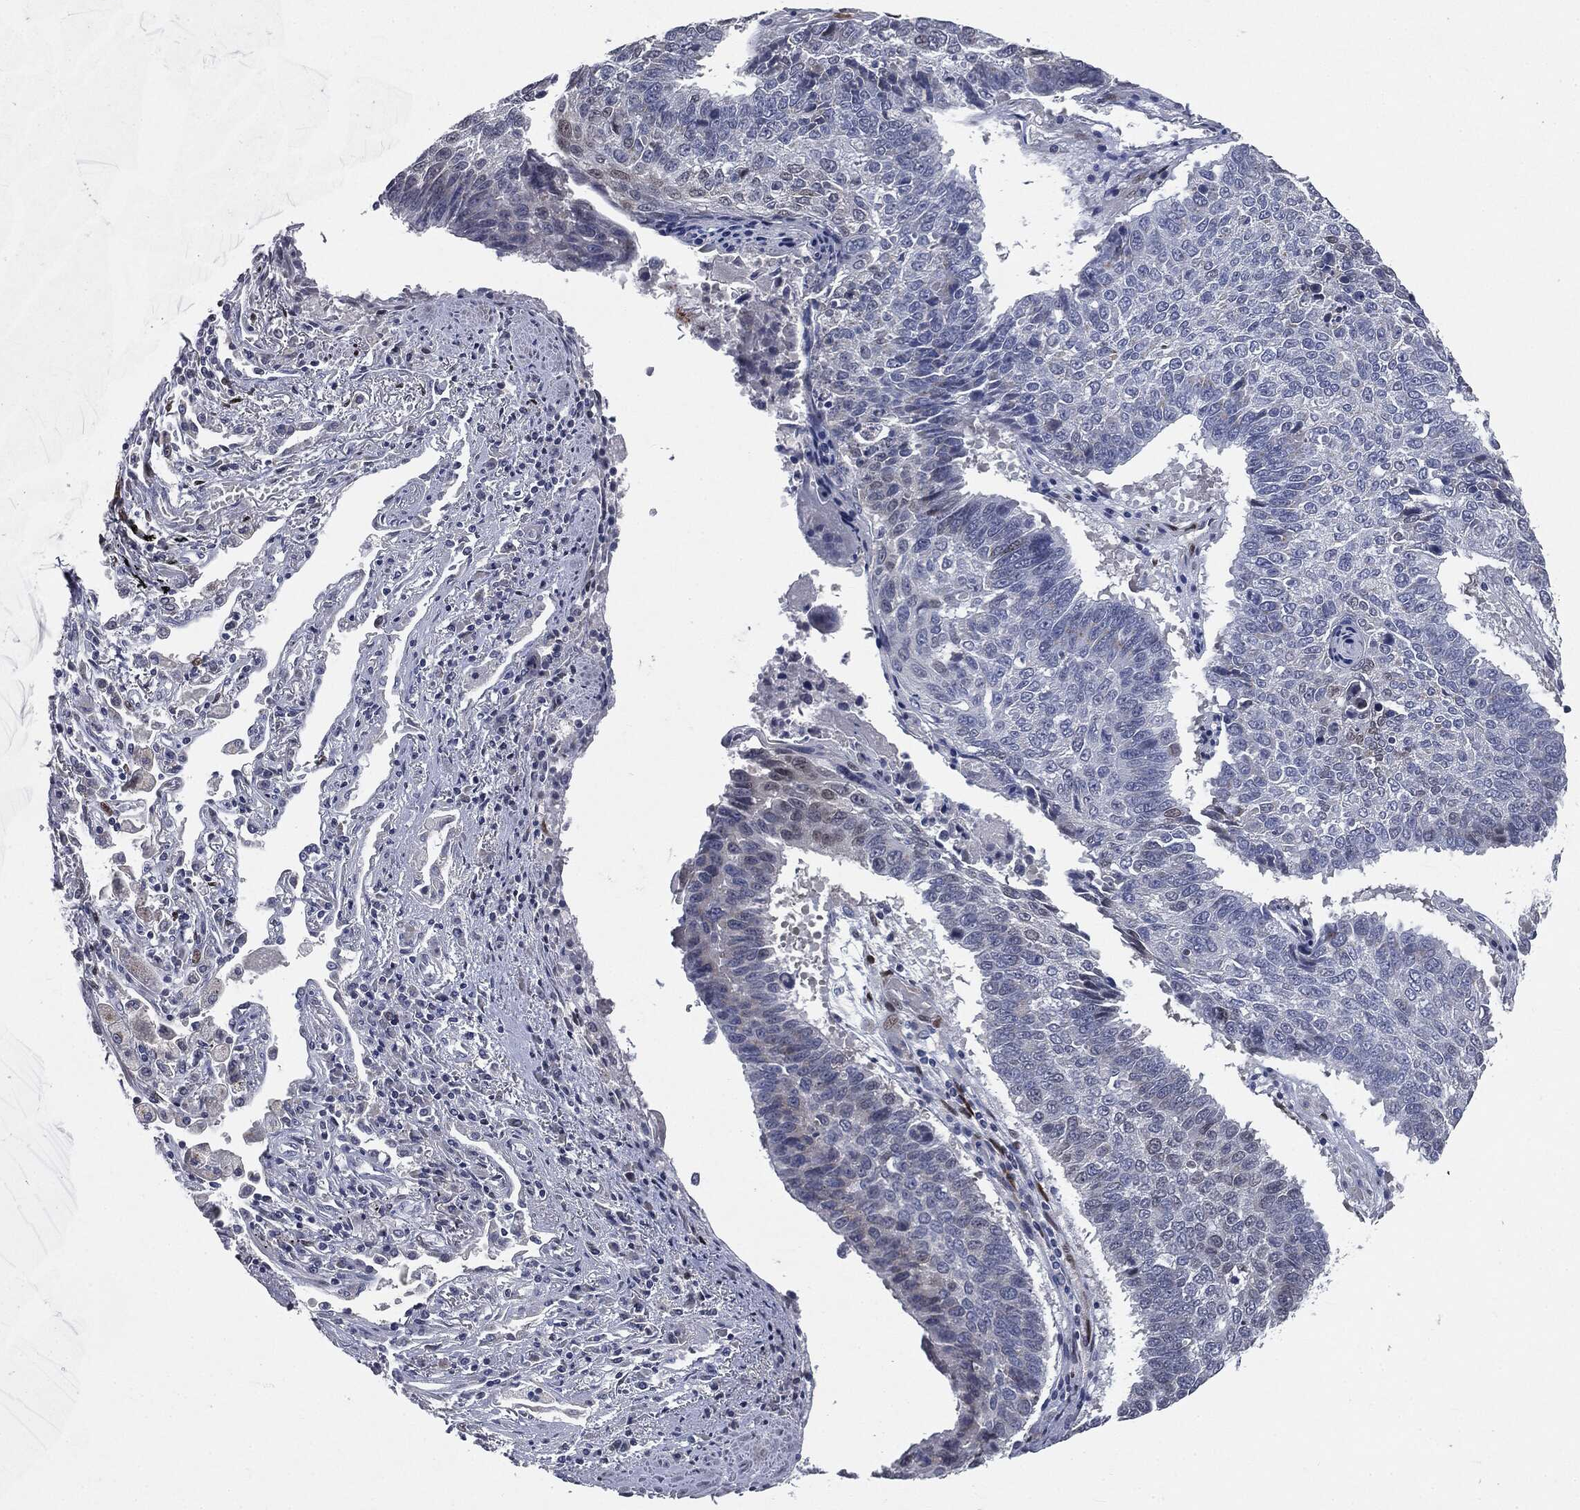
{"staining": {"intensity": "negative", "quantity": "none", "location": "none"}, "tissue": "lung cancer", "cell_type": "Tumor cells", "image_type": "cancer", "snomed": [{"axis": "morphology", "description": "Squamous cell carcinoma, NOS"}, {"axis": "topography", "description": "Lung"}], "caption": "Immunohistochemical staining of lung cancer exhibits no significant staining in tumor cells.", "gene": "CASD1", "patient": {"sex": "male", "age": 73}}